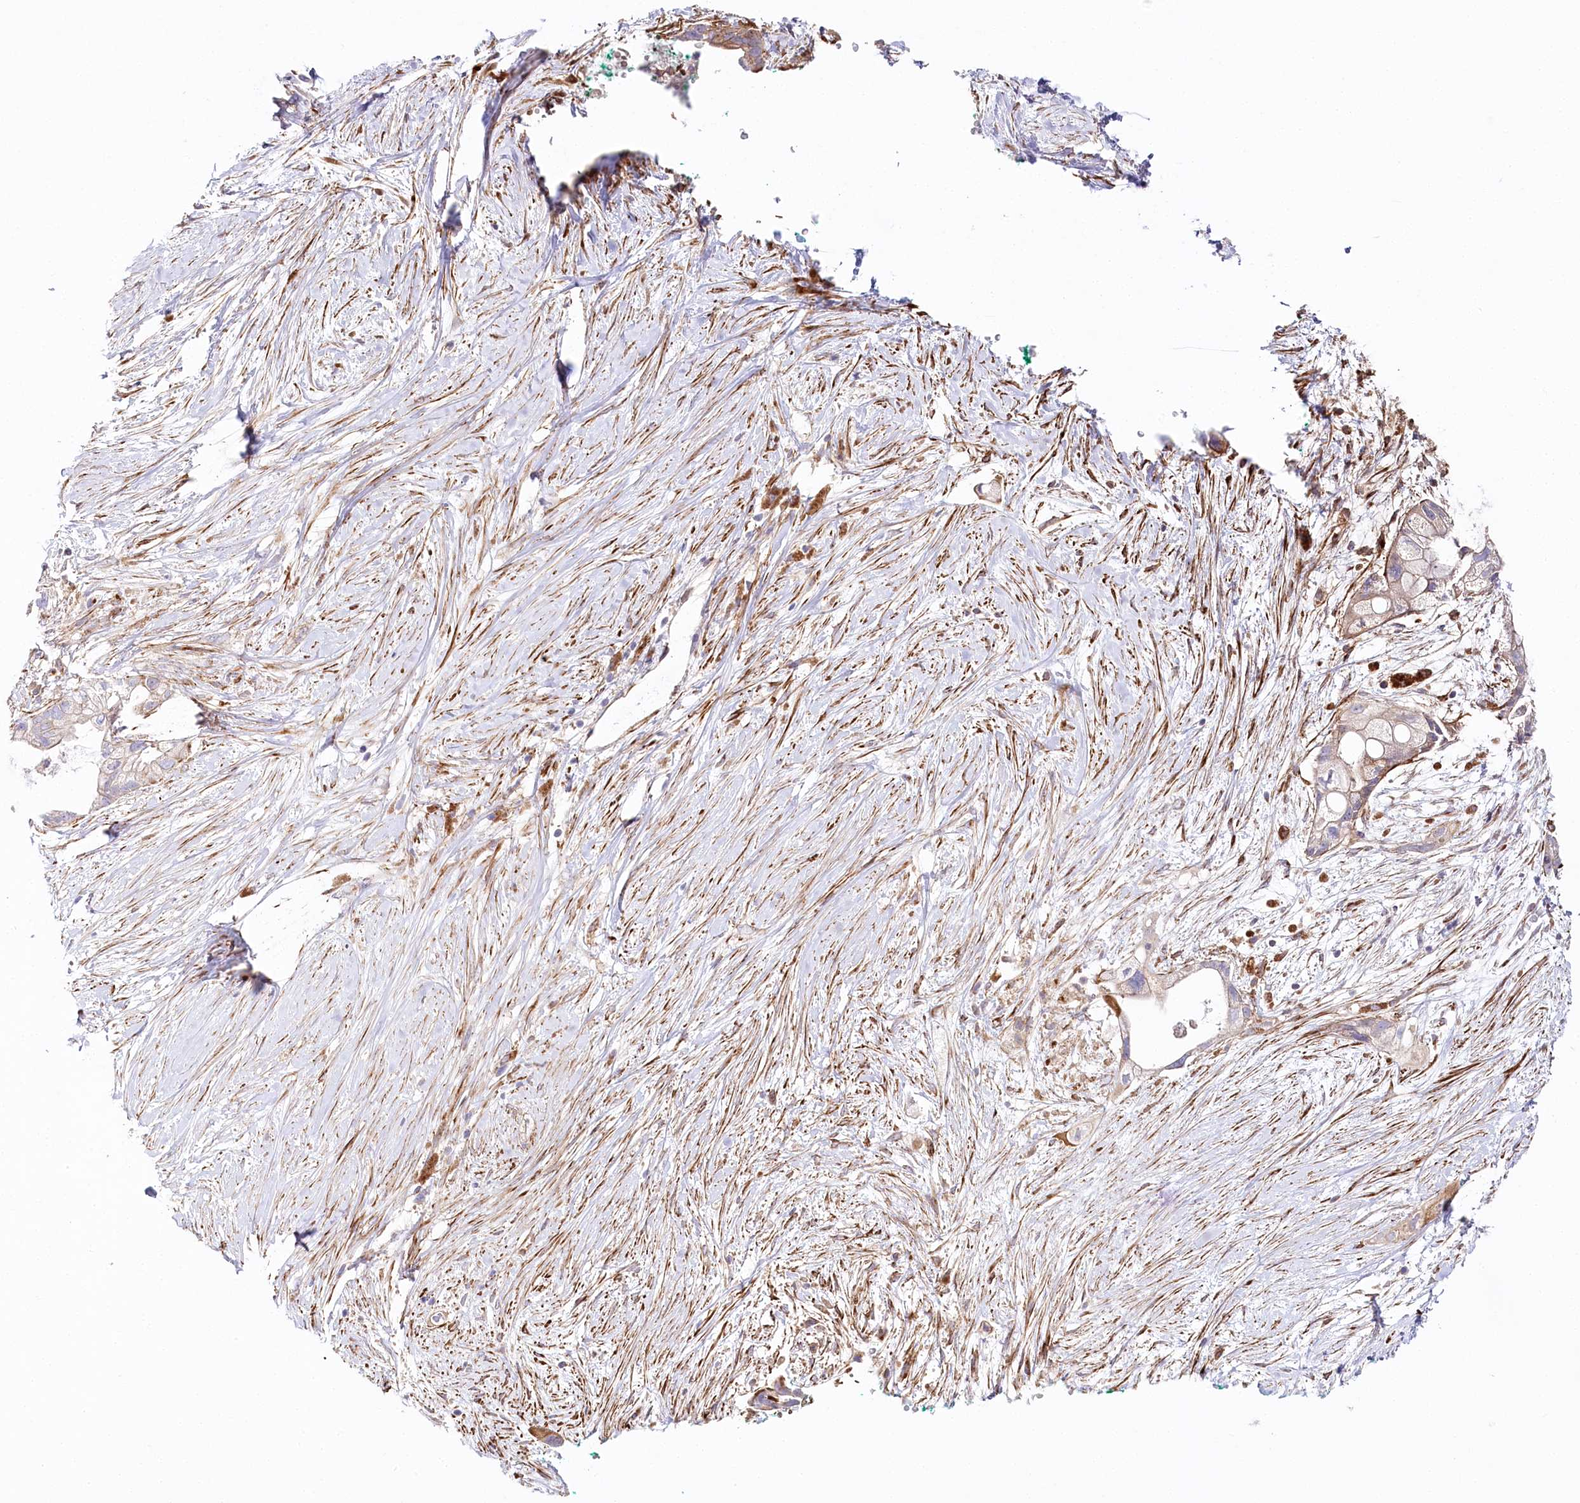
{"staining": {"intensity": "weak", "quantity": "25%-75%", "location": "cytoplasmic/membranous"}, "tissue": "pancreatic cancer", "cell_type": "Tumor cells", "image_type": "cancer", "snomed": [{"axis": "morphology", "description": "Adenocarcinoma, NOS"}, {"axis": "topography", "description": "Pancreas"}], "caption": "This histopathology image displays adenocarcinoma (pancreatic) stained with IHC to label a protein in brown. The cytoplasmic/membranous of tumor cells show weak positivity for the protein. Nuclei are counter-stained blue.", "gene": "ABRAXAS2", "patient": {"sex": "male", "age": 53}}